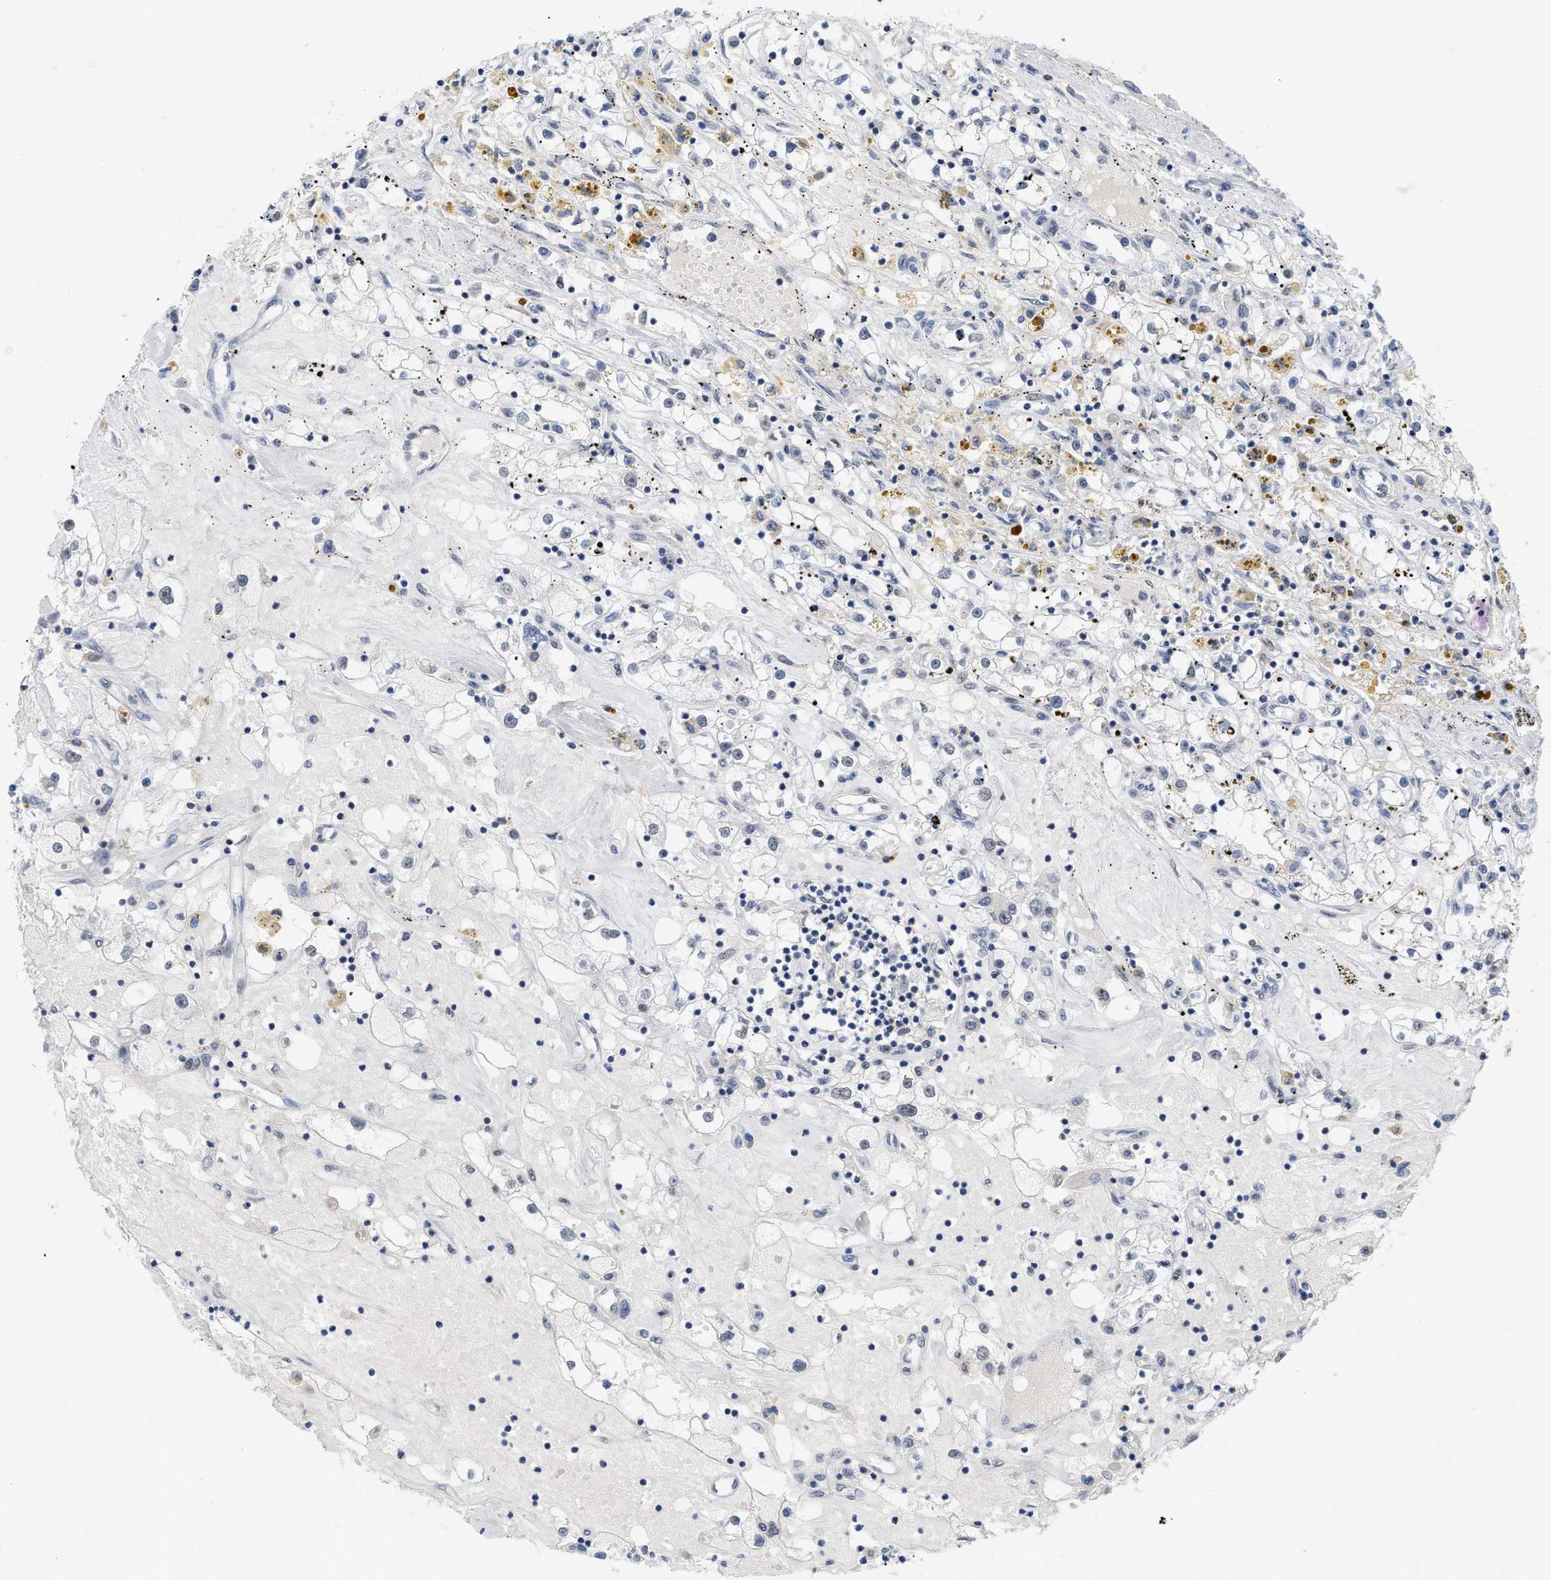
{"staining": {"intensity": "negative", "quantity": "none", "location": "none"}, "tissue": "renal cancer", "cell_type": "Tumor cells", "image_type": "cancer", "snomed": [{"axis": "morphology", "description": "Adenocarcinoma, NOS"}, {"axis": "topography", "description": "Kidney"}], "caption": "Tumor cells are negative for protein expression in human renal adenocarcinoma.", "gene": "GGNBP2", "patient": {"sex": "male", "age": 56}}